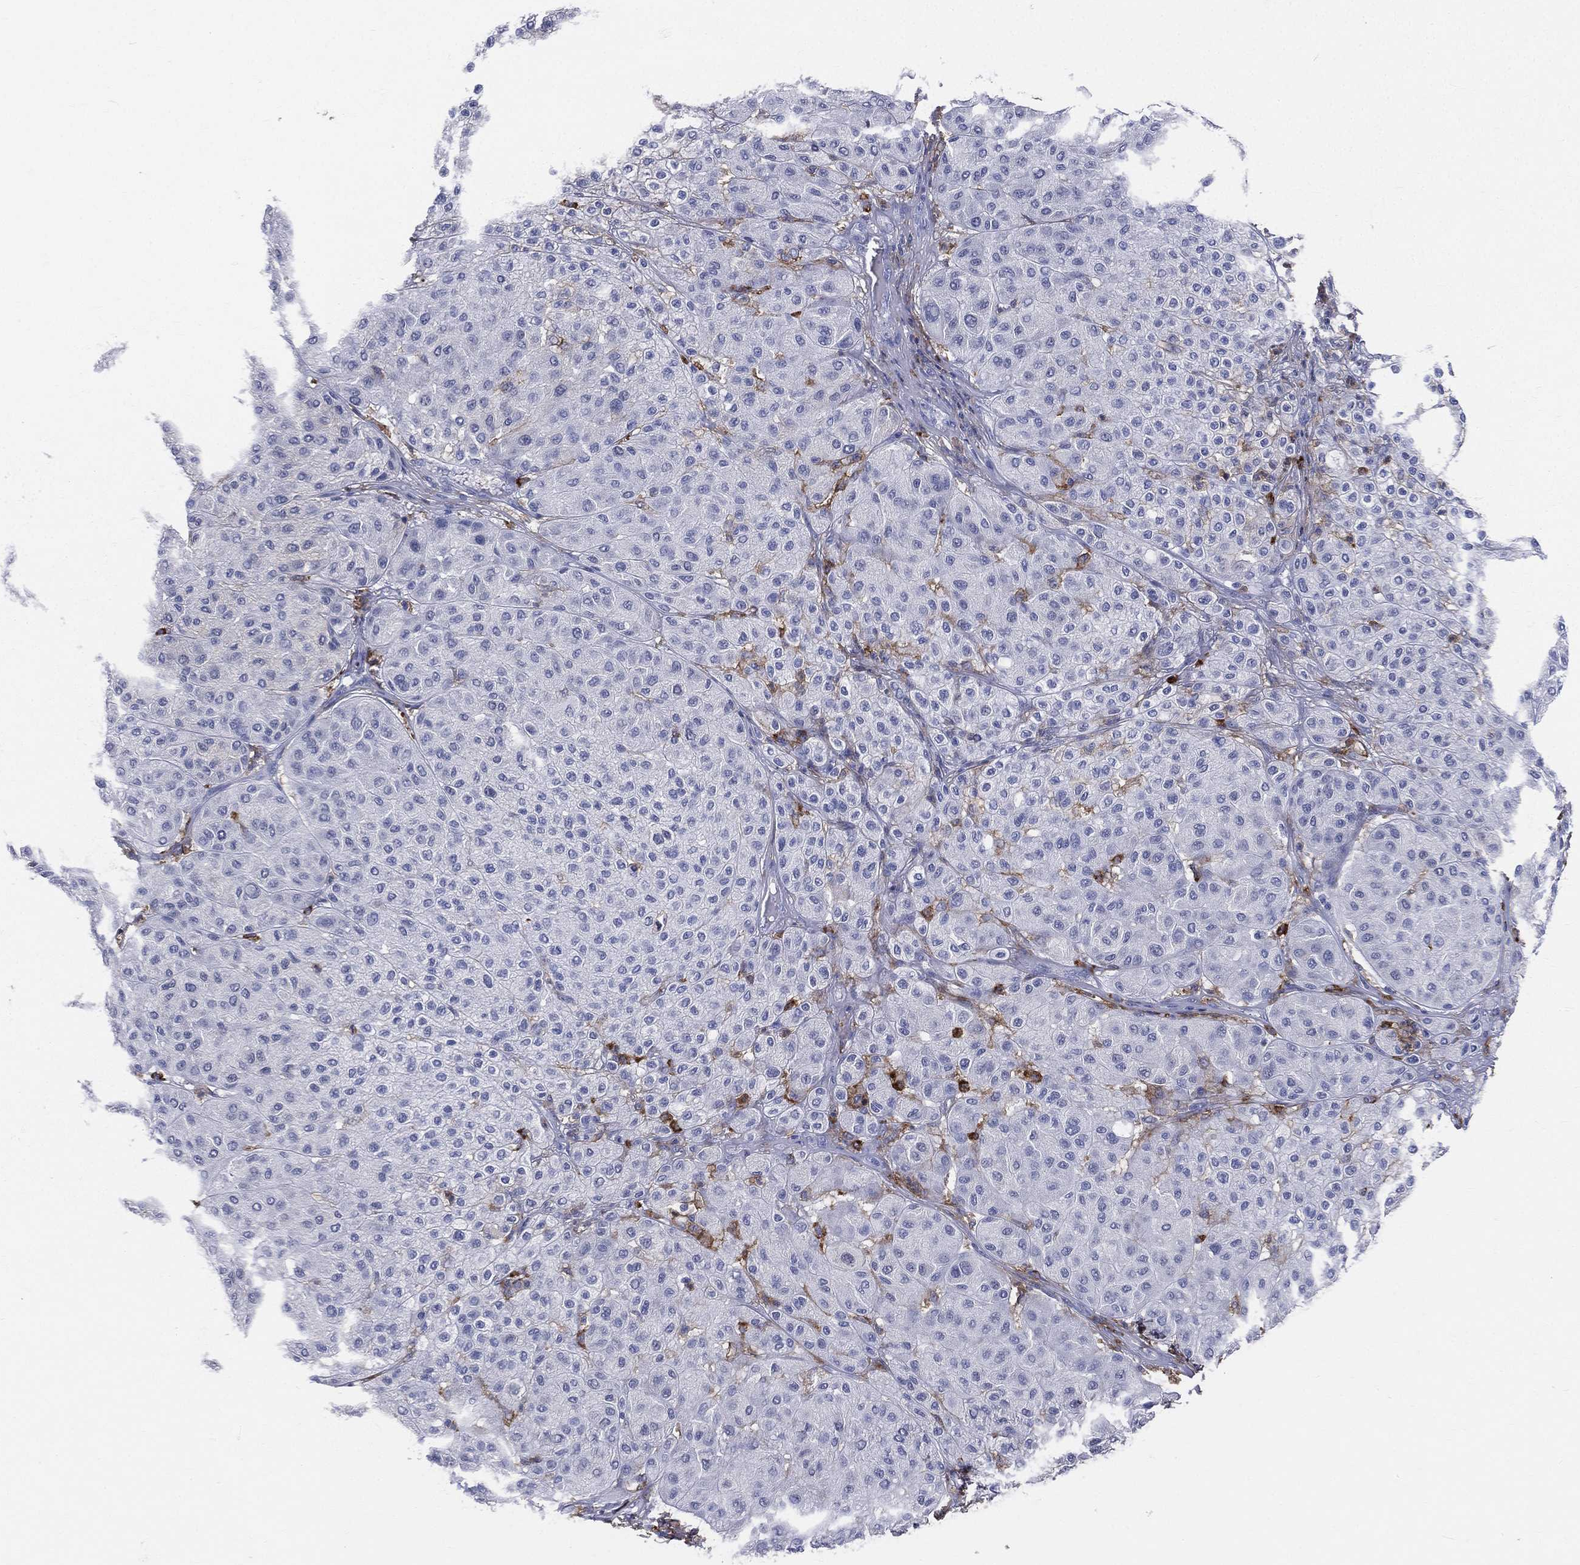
{"staining": {"intensity": "negative", "quantity": "none", "location": "none"}, "tissue": "melanoma", "cell_type": "Tumor cells", "image_type": "cancer", "snomed": [{"axis": "morphology", "description": "Malignant melanoma, Metastatic site"}, {"axis": "topography", "description": "Smooth muscle"}], "caption": "Tumor cells show no significant protein staining in malignant melanoma (metastatic site).", "gene": "CD33", "patient": {"sex": "male", "age": 41}}